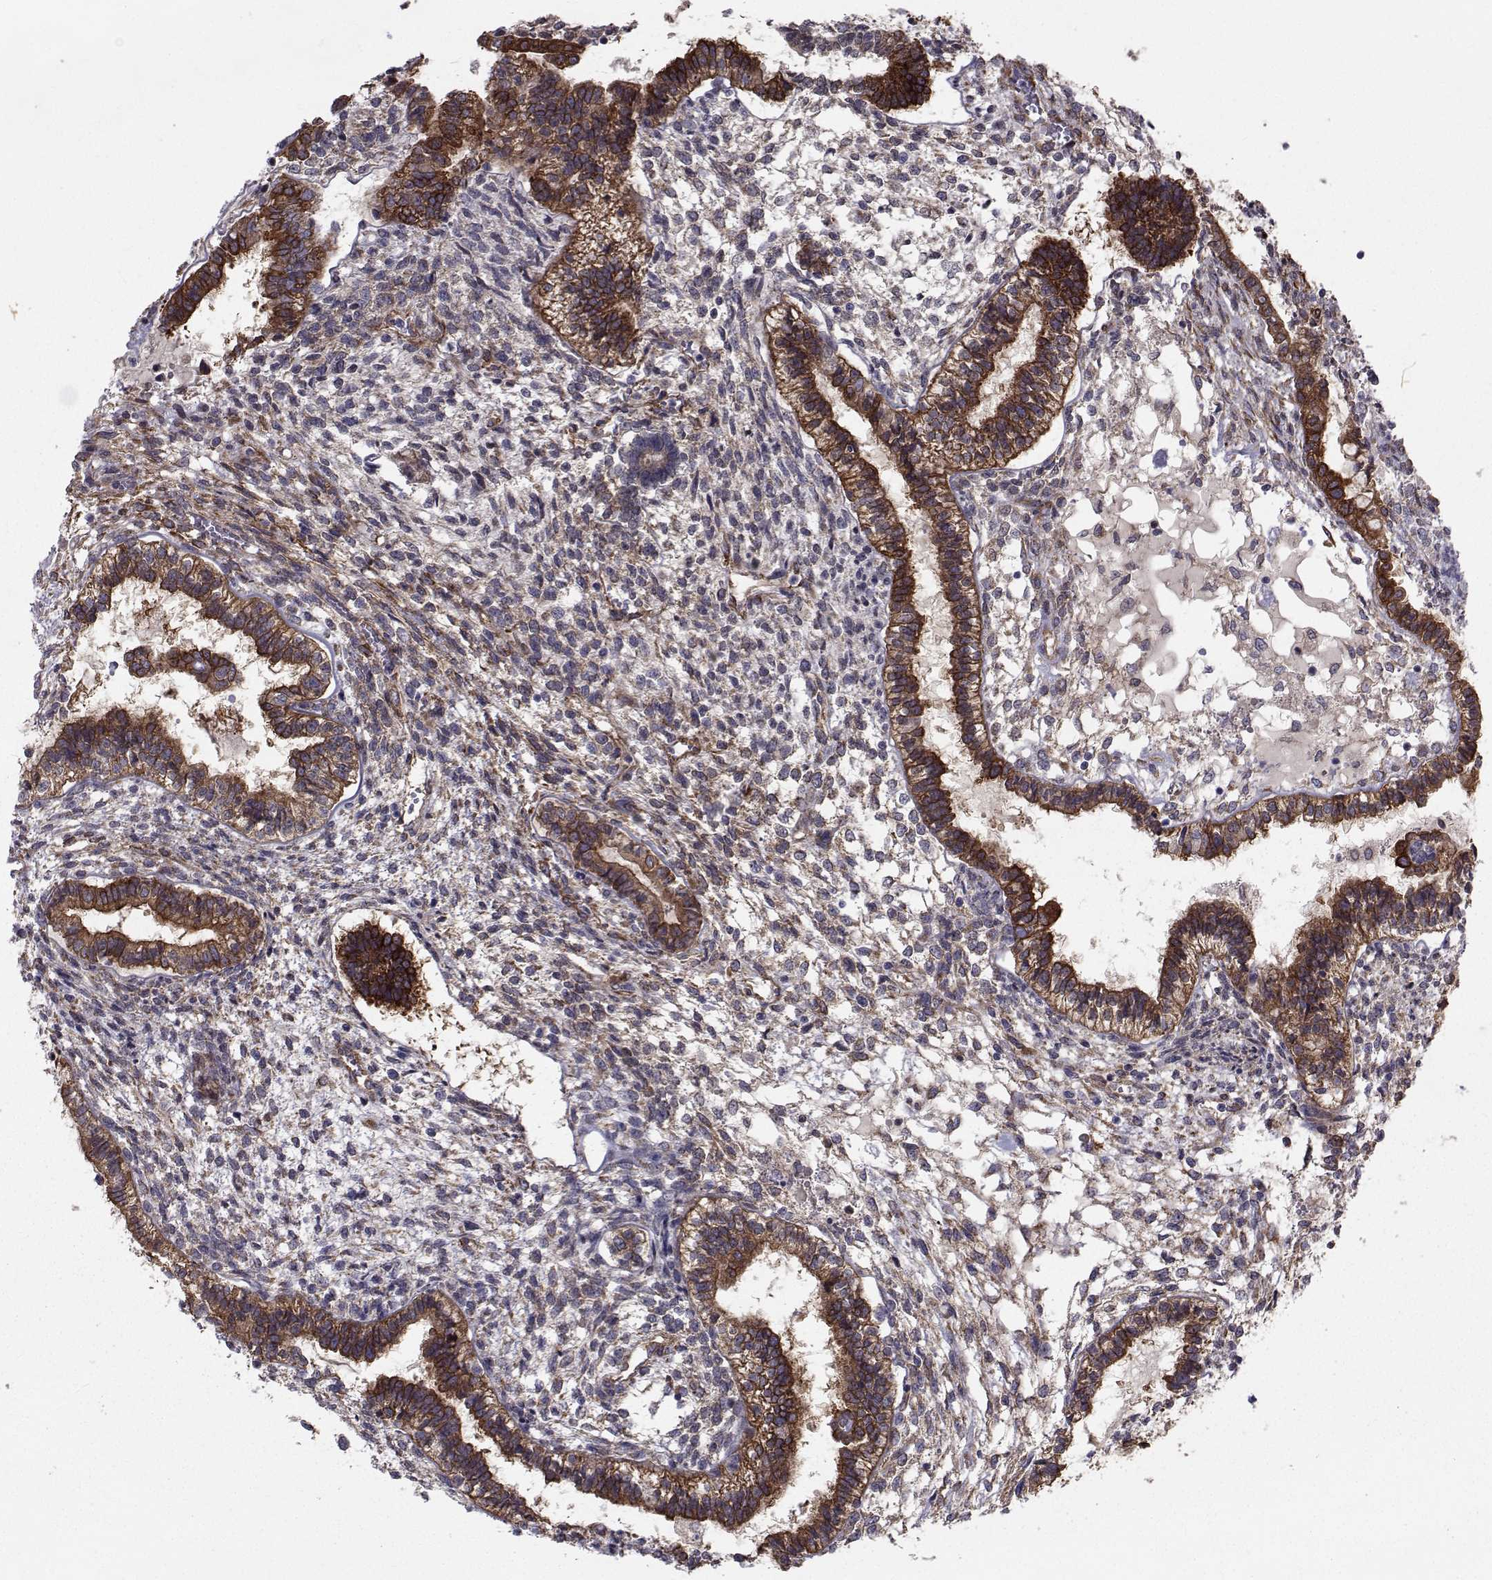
{"staining": {"intensity": "strong", "quantity": ">75%", "location": "cytoplasmic/membranous"}, "tissue": "testis cancer", "cell_type": "Tumor cells", "image_type": "cancer", "snomed": [{"axis": "morphology", "description": "Carcinoma, Embryonal, NOS"}, {"axis": "topography", "description": "Testis"}], "caption": "Immunohistochemical staining of testis cancer (embryonal carcinoma) displays high levels of strong cytoplasmic/membranous protein staining in approximately >75% of tumor cells.", "gene": "TRIP10", "patient": {"sex": "male", "age": 37}}